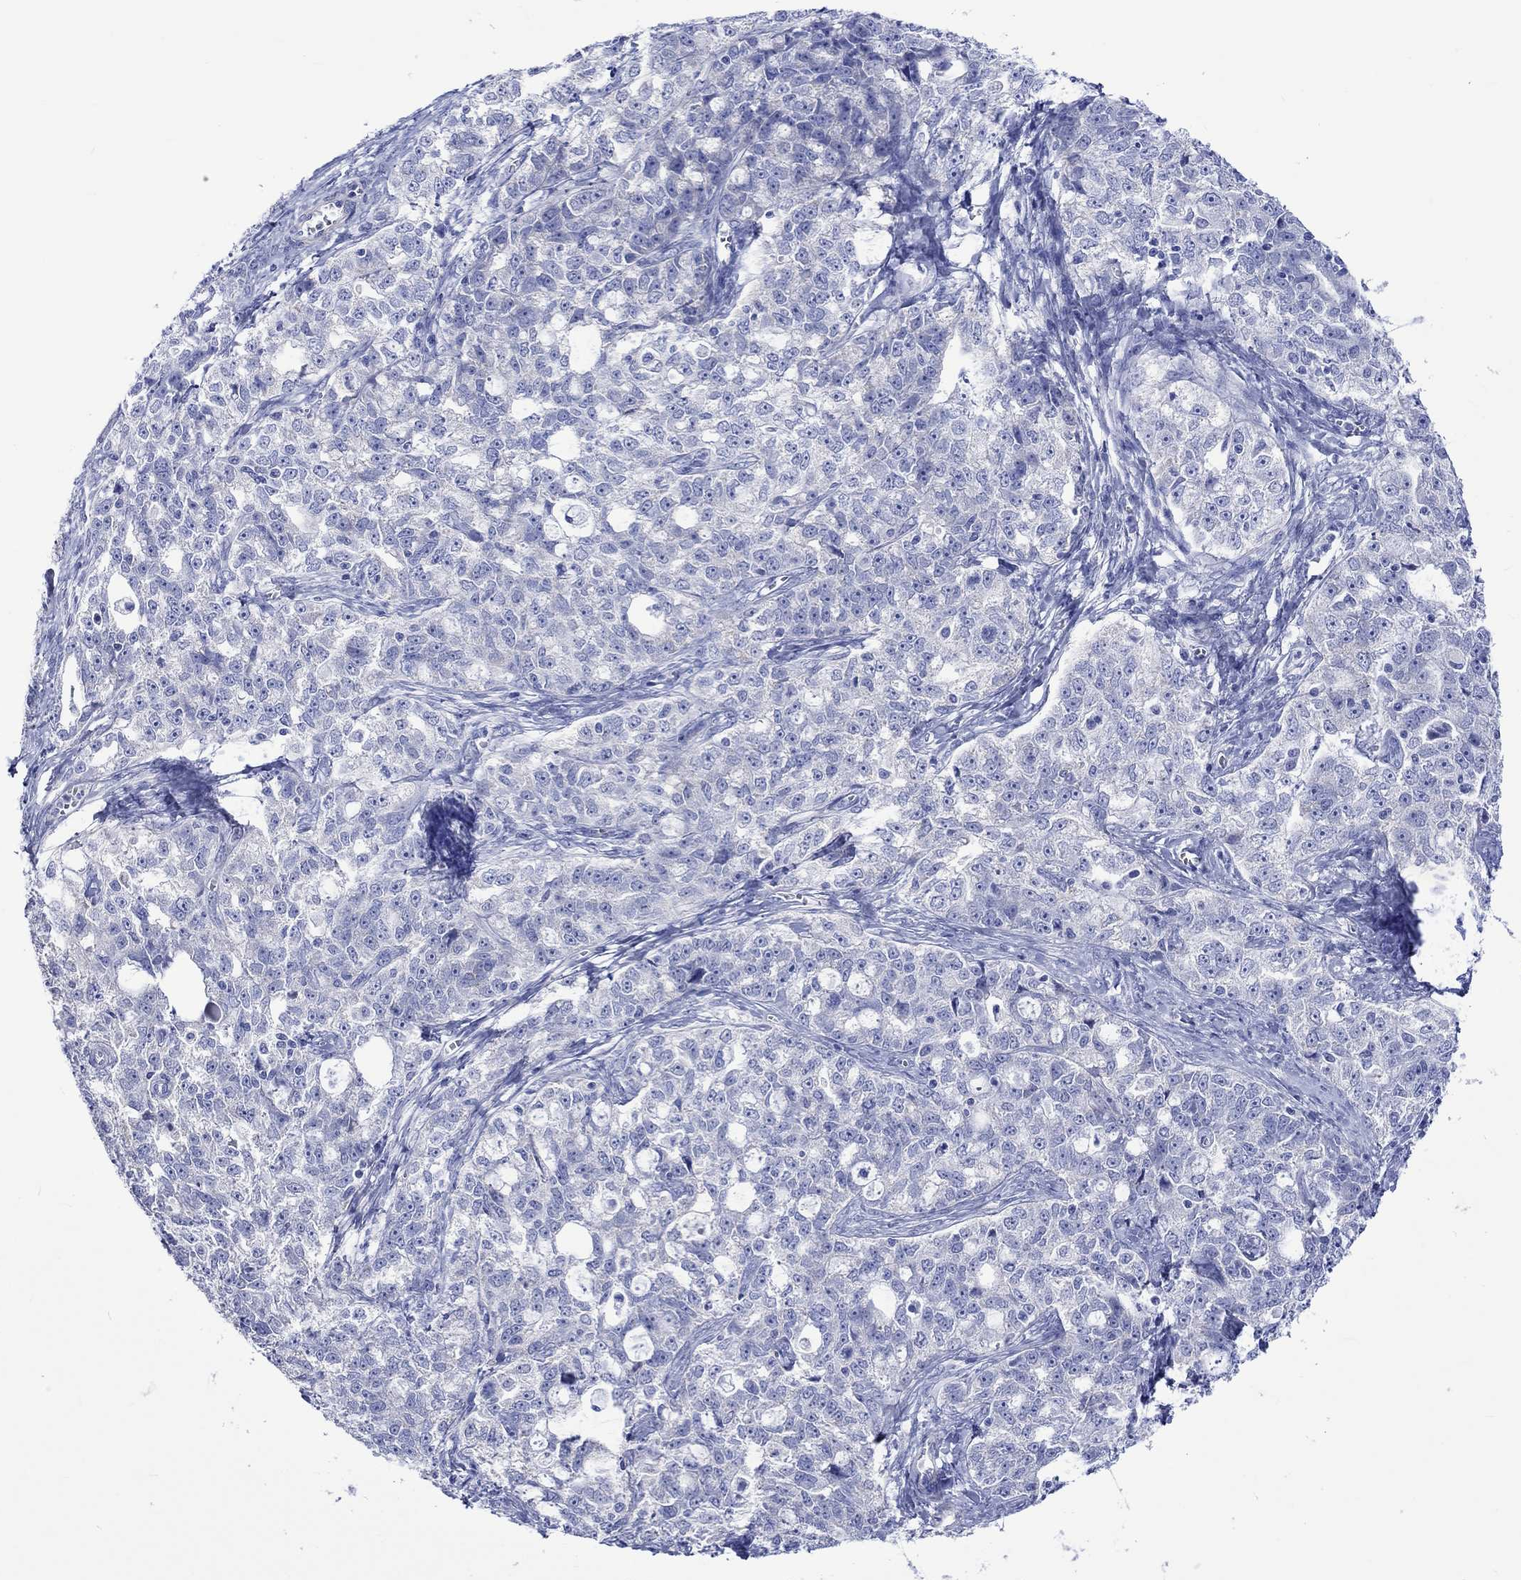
{"staining": {"intensity": "negative", "quantity": "none", "location": "none"}, "tissue": "ovarian cancer", "cell_type": "Tumor cells", "image_type": "cancer", "snomed": [{"axis": "morphology", "description": "Cystadenocarcinoma, serous, NOS"}, {"axis": "topography", "description": "Ovary"}], "caption": "IHC of human ovarian cancer (serous cystadenocarcinoma) exhibits no expression in tumor cells.", "gene": "HARBI1", "patient": {"sex": "female", "age": 51}}